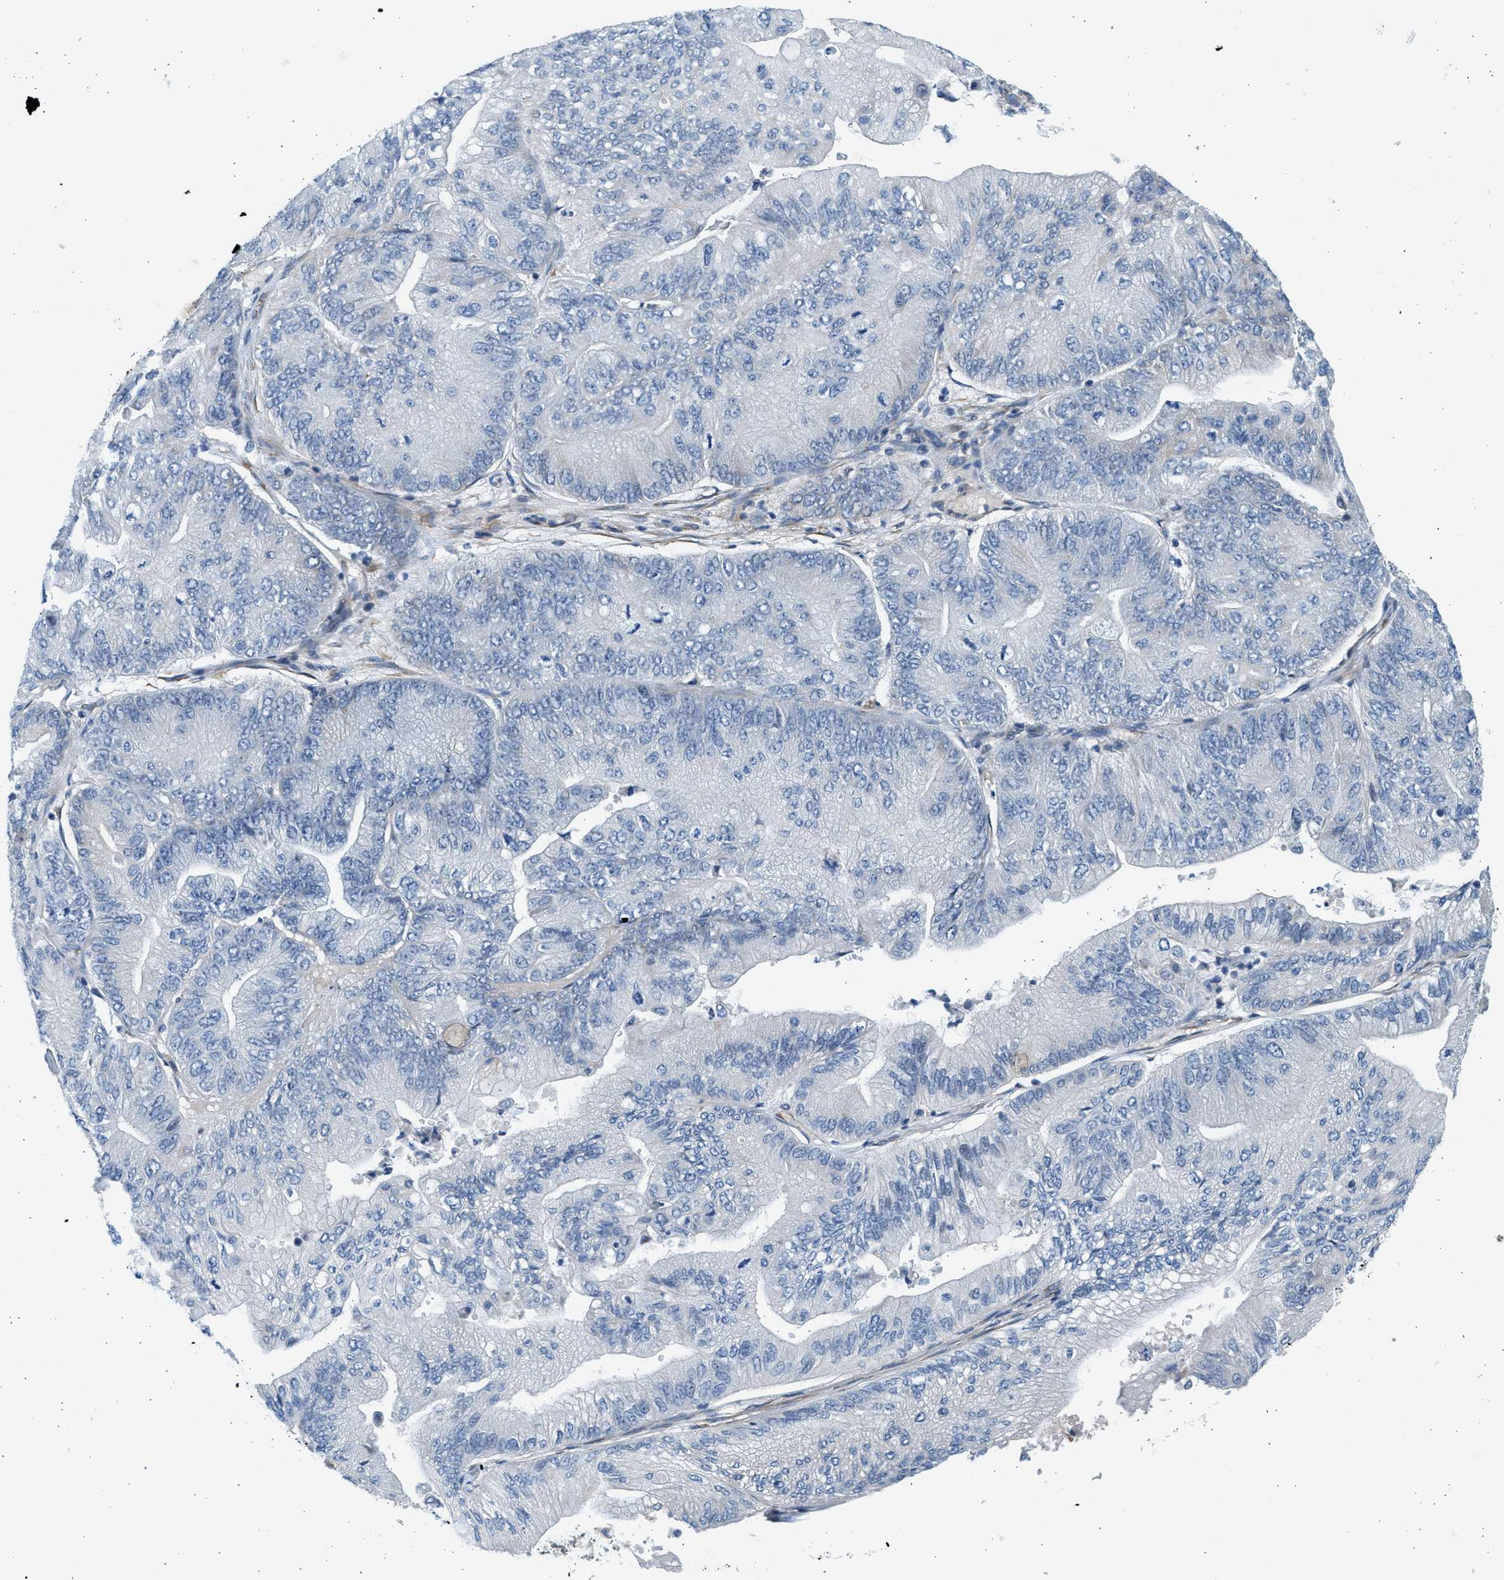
{"staining": {"intensity": "negative", "quantity": "none", "location": "none"}, "tissue": "ovarian cancer", "cell_type": "Tumor cells", "image_type": "cancer", "snomed": [{"axis": "morphology", "description": "Cystadenocarcinoma, mucinous, NOS"}, {"axis": "topography", "description": "Ovary"}], "caption": "IHC micrograph of neoplastic tissue: human ovarian cancer stained with DAB reveals no significant protein expression in tumor cells.", "gene": "CNTN6", "patient": {"sex": "female", "age": 61}}